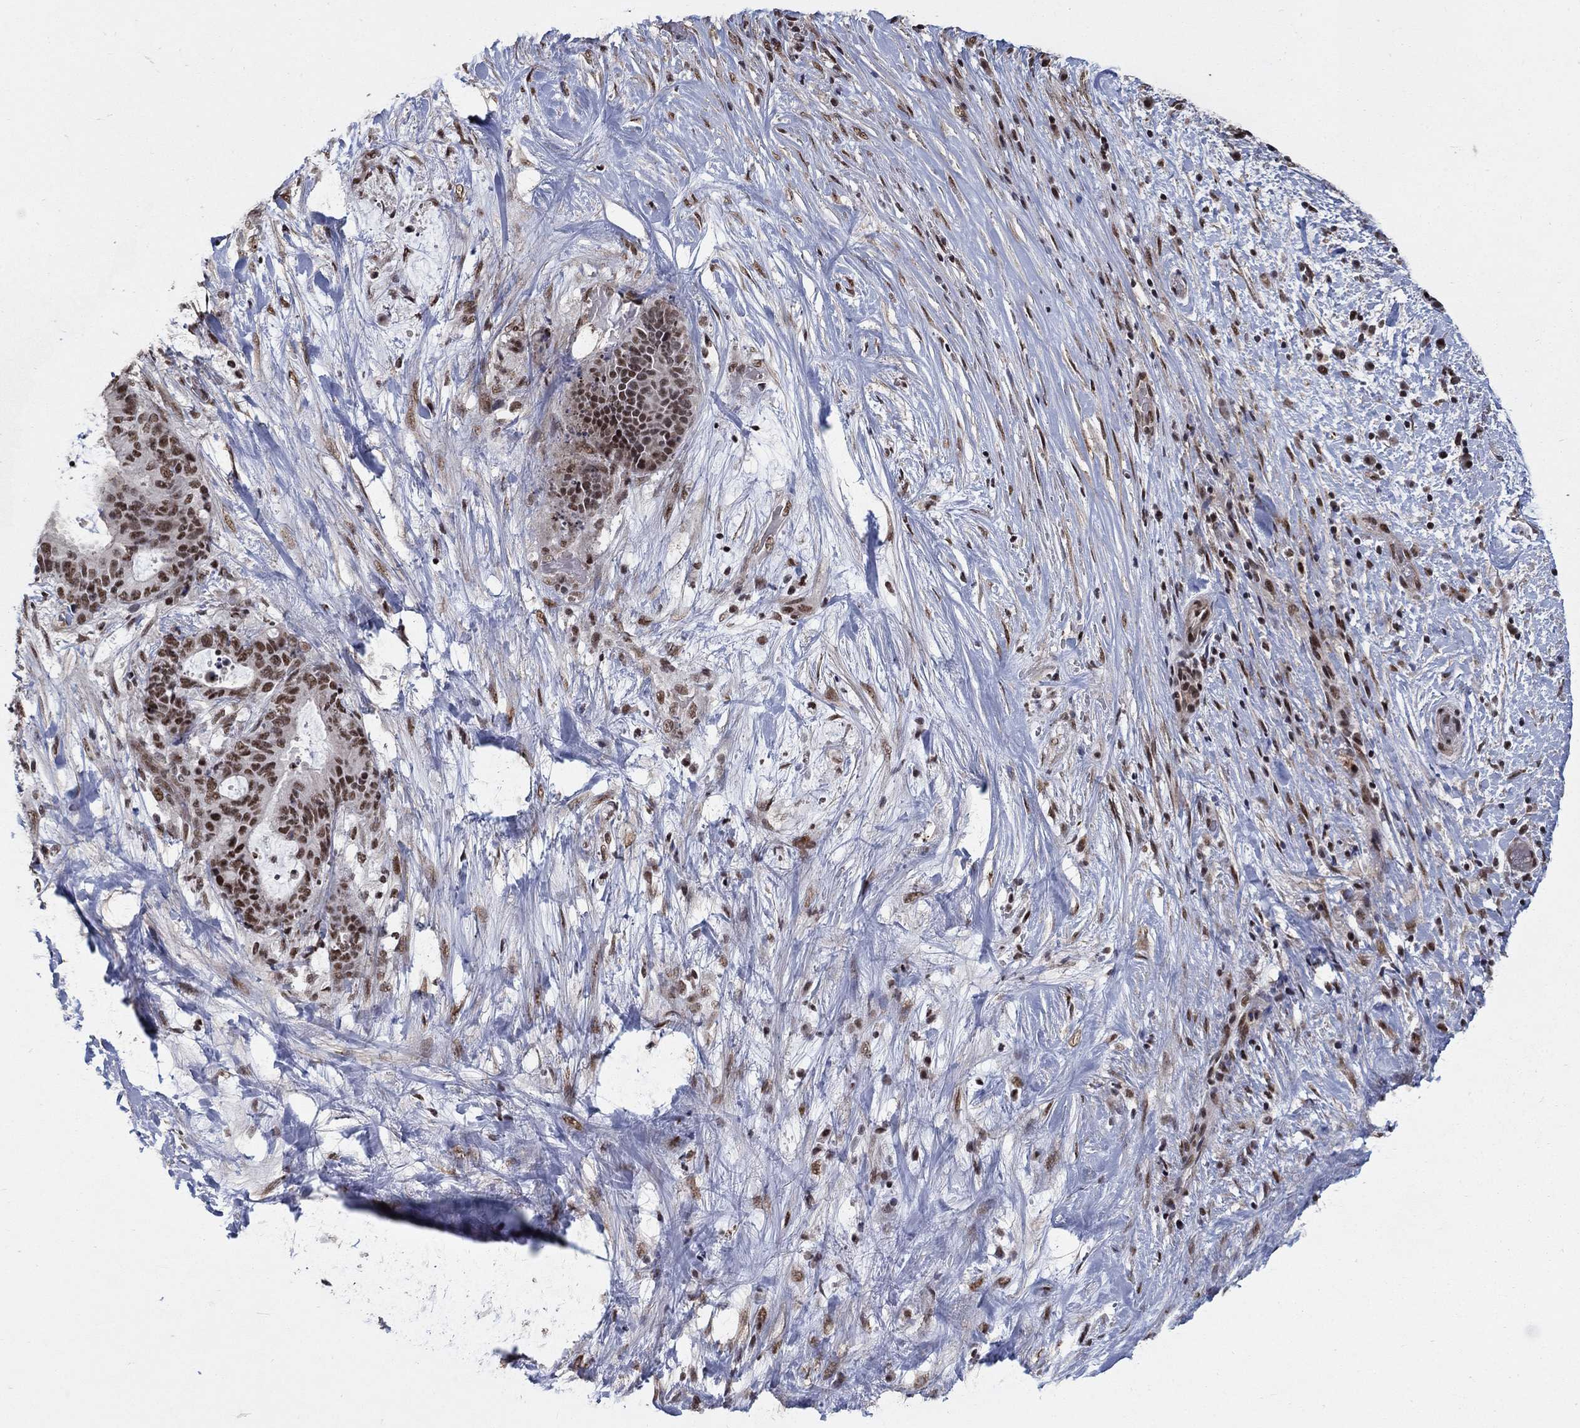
{"staining": {"intensity": "strong", "quantity": ">75%", "location": "nuclear"}, "tissue": "liver cancer", "cell_type": "Tumor cells", "image_type": "cancer", "snomed": [{"axis": "morphology", "description": "Cholangiocarcinoma"}, {"axis": "topography", "description": "Liver"}], "caption": "IHC staining of liver cancer, which shows high levels of strong nuclear expression in approximately >75% of tumor cells indicating strong nuclear protein staining. The staining was performed using DAB (brown) for protein detection and nuclei were counterstained in hematoxylin (blue).", "gene": "PNISR", "patient": {"sex": "female", "age": 73}}